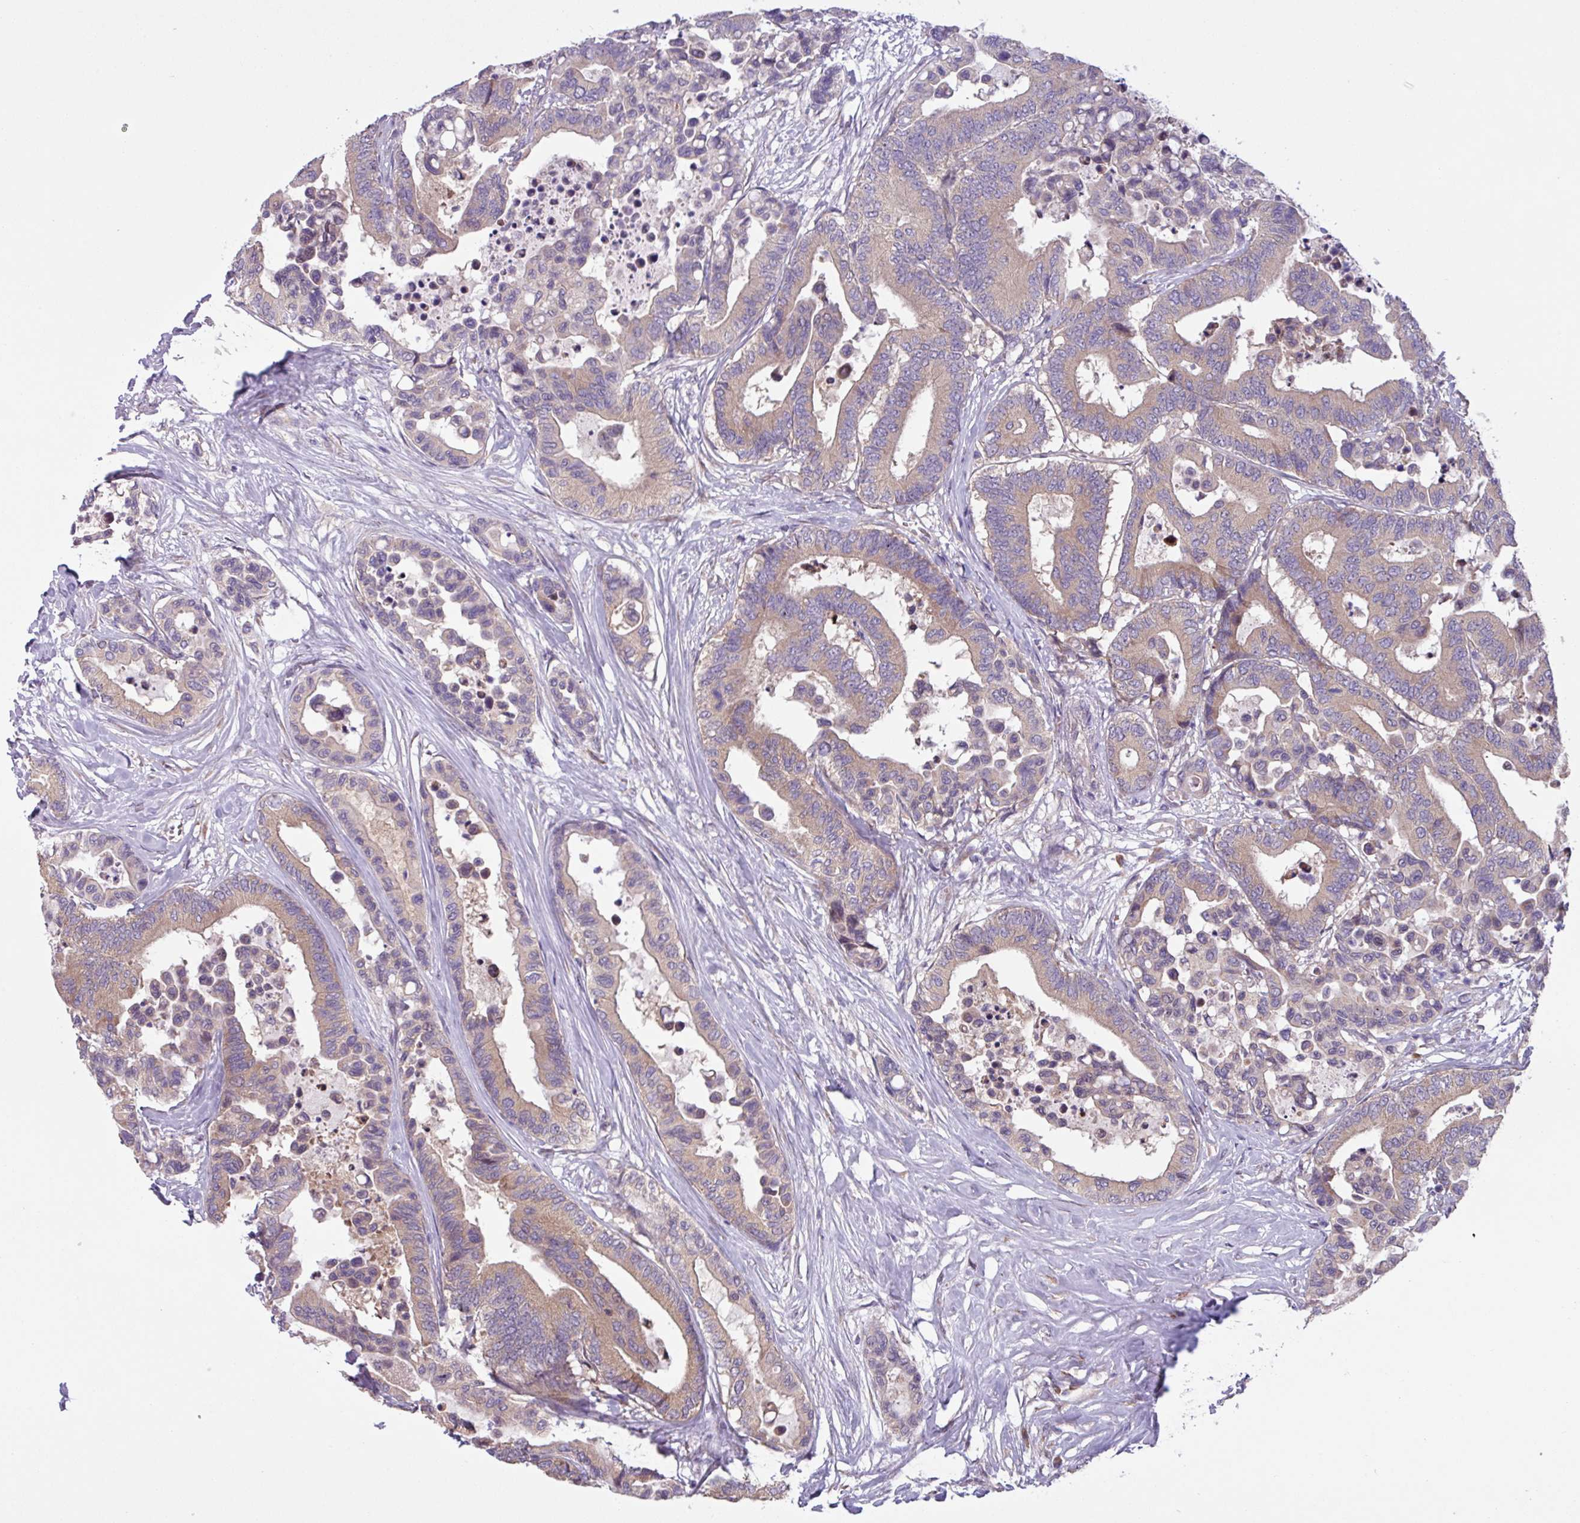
{"staining": {"intensity": "moderate", "quantity": ">75%", "location": "cytoplasmic/membranous"}, "tissue": "colorectal cancer", "cell_type": "Tumor cells", "image_type": "cancer", "snomed": [{"axis": "morphology", "description": "Normal tissue, NOS"}, {"axis": "morphology", "description": "Adenocarcinoma, NOS"}, {"axis": "topography", "description": "Colon"}], "caption": "About >75% of tumor cells in adenocarcinoma (colorectal) show moderate cytoplasmic/membranous protein positivity as visualized by brown immunohistochemical staining.", "gene": "C20orf27", "patient": {"sex": "male", "age": 82}}